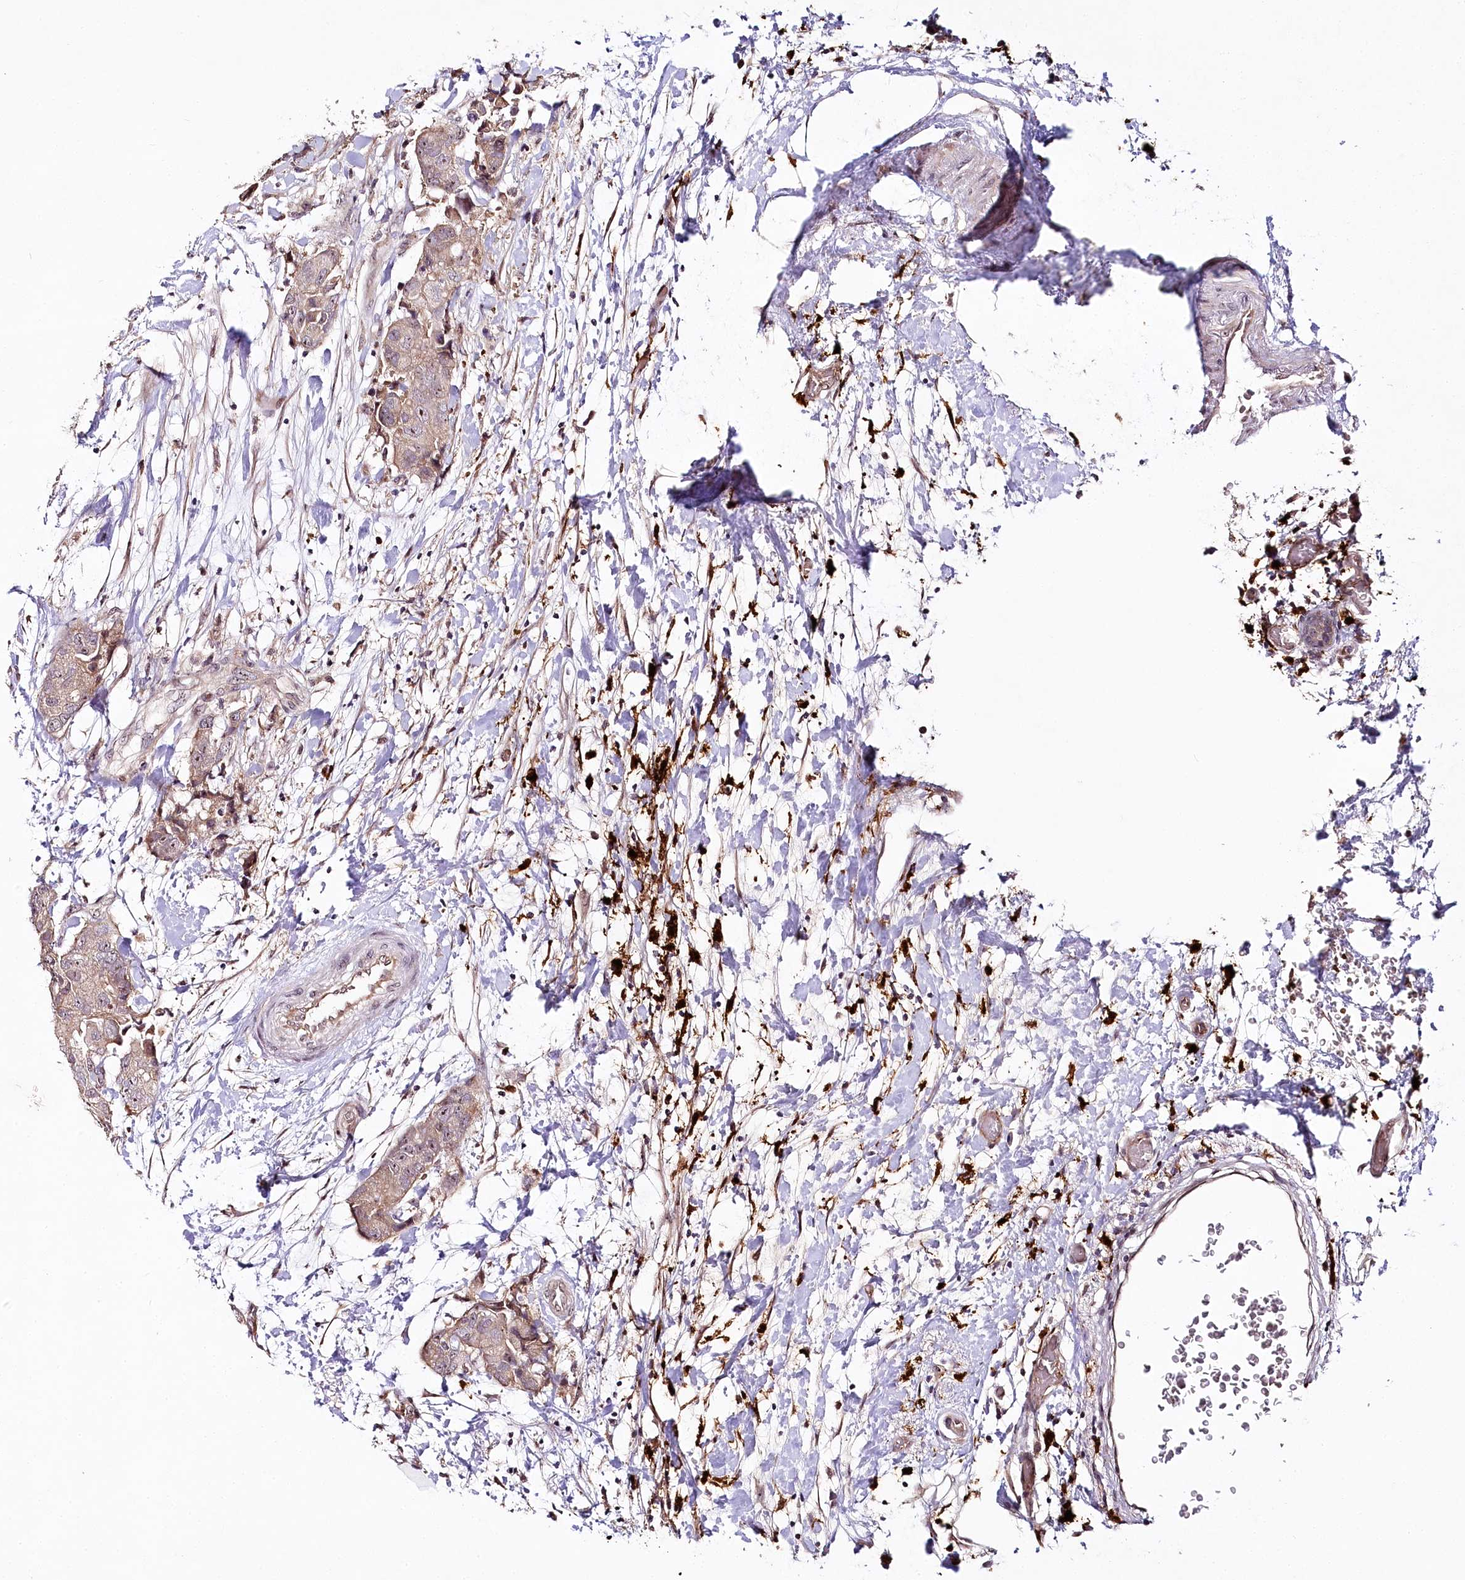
{"staining": {"intensity": "weak", "quantity": "25%-75%", "location": "cytoplasmic/membranous,nuclear"}, "tissue": "breast cancer", "cell_type": "Tumor cells", "image_type": "cancer", "snomed": [{"axis": "morphology", "description": "Duct carcinoma"}, {"axis": "topography", "description": "Breast"}], "caption": "This photomicrograph demonstrates infiltrating ductal carcinoma (breast) stained with immunohistochemistry (IHC) to label a protein in brown. The cytoplasmic/membranous and nuclear of tumor cells show weak positivity for the protein. Nuclei are counter-stained blue.", "gene": "WDR36", "patient": {"sex": "female", "age": 62}}